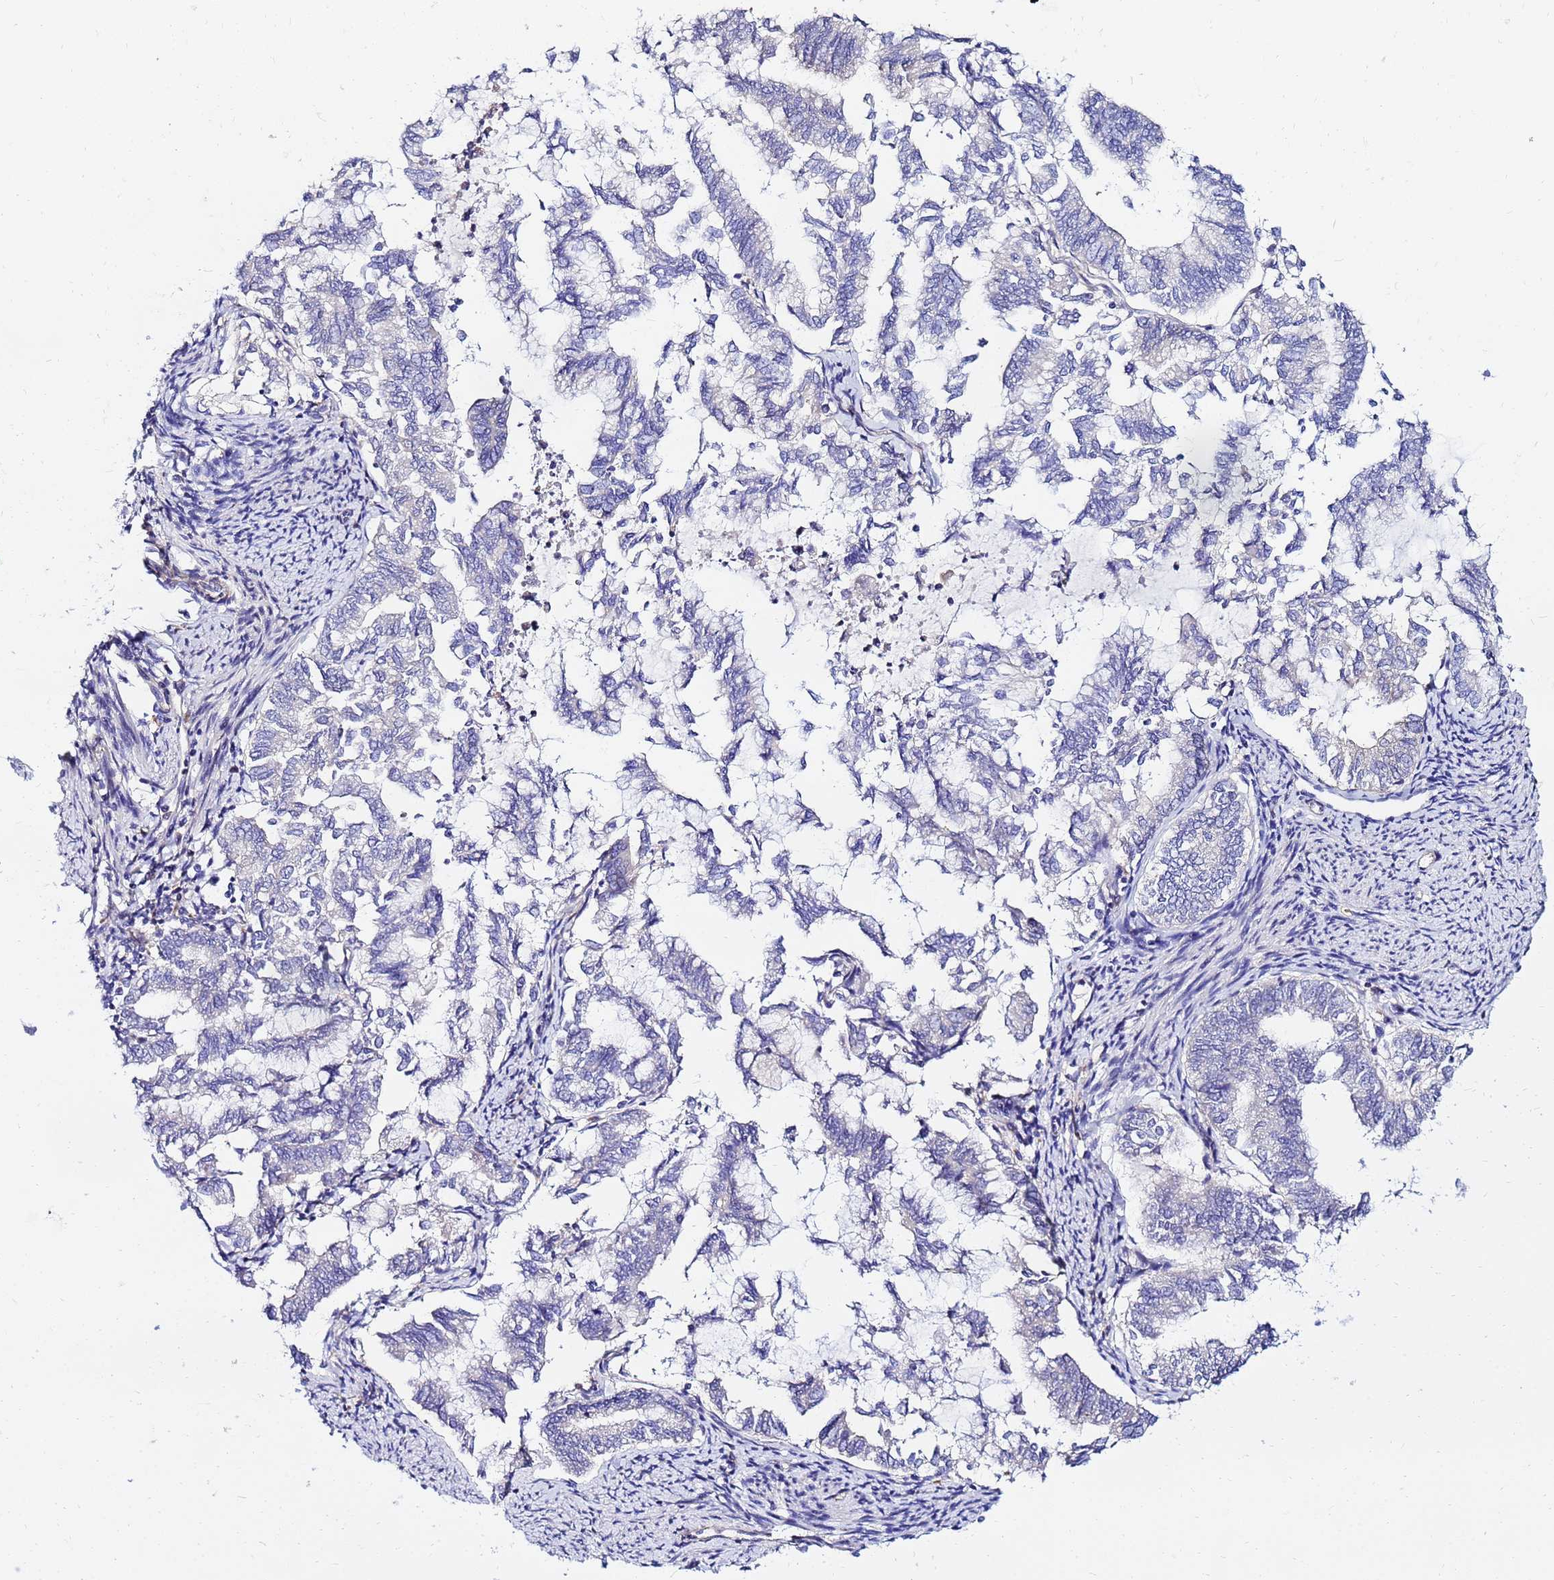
{"staining": {"intensity": "negative", "quantity": "none", "location": "none"}, "tissue": "endometrial cancer", "cell_type": "Tumor cells", "image_type": "cancer", "snomed": [{"axis": "morphology", "description": "Adenocarcinoma, NOS"}, {"axis": "topography", "description": "Endometrium"}], "caption": "IHC of endometrial adenocarcinoma reveals no expression in tumor cells. Brightfield microscopy of immunohistochemistry stained with DAB (3,3'-diaminobenzidine) (brown) and hematoxylin (blue), captured at high magnification.", "gene": "HERC5", "patient": {"sex": "female", "age": 79}}